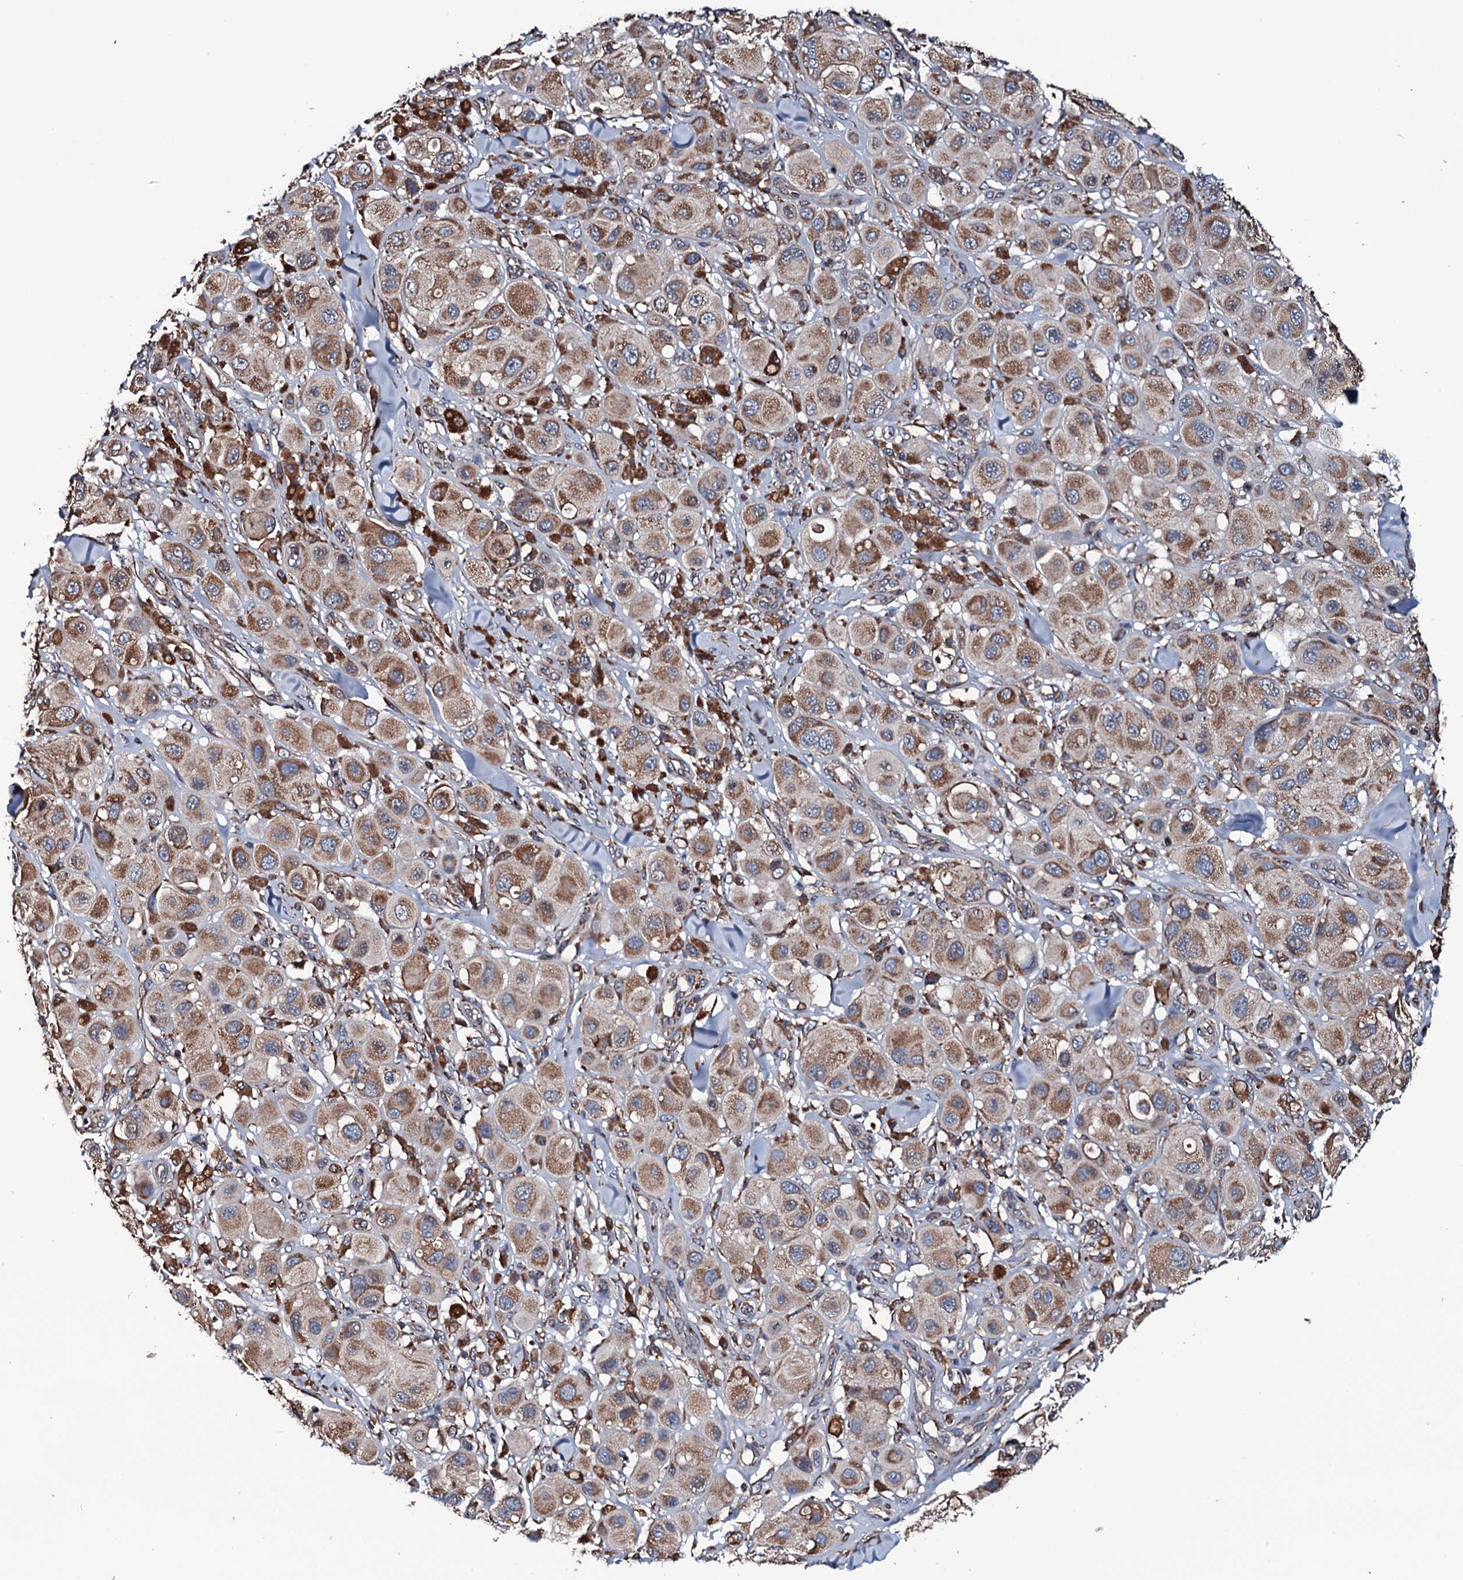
{"staining": {"intensity": "moderate", "quantity": ">75%", "location": "cytoplasmic/membranous"}, "tissue": "melanoma", "cell_type": "Tumor cells", "image_type": "cancer", "snomed": [{"axis": "morphology", "description": "Malignant melanoma, Metastatic site"}, {"axis": "topography", "description": "Skin"}], "caption": "A photomicrograph of malignant melanoma (metastatic site) stained for a protein exhibits moderate cytoplasmic/membranous brown staining in tumor cells.", "gene": "RAB12", "patient": {"sex": "male", "age": 41}}